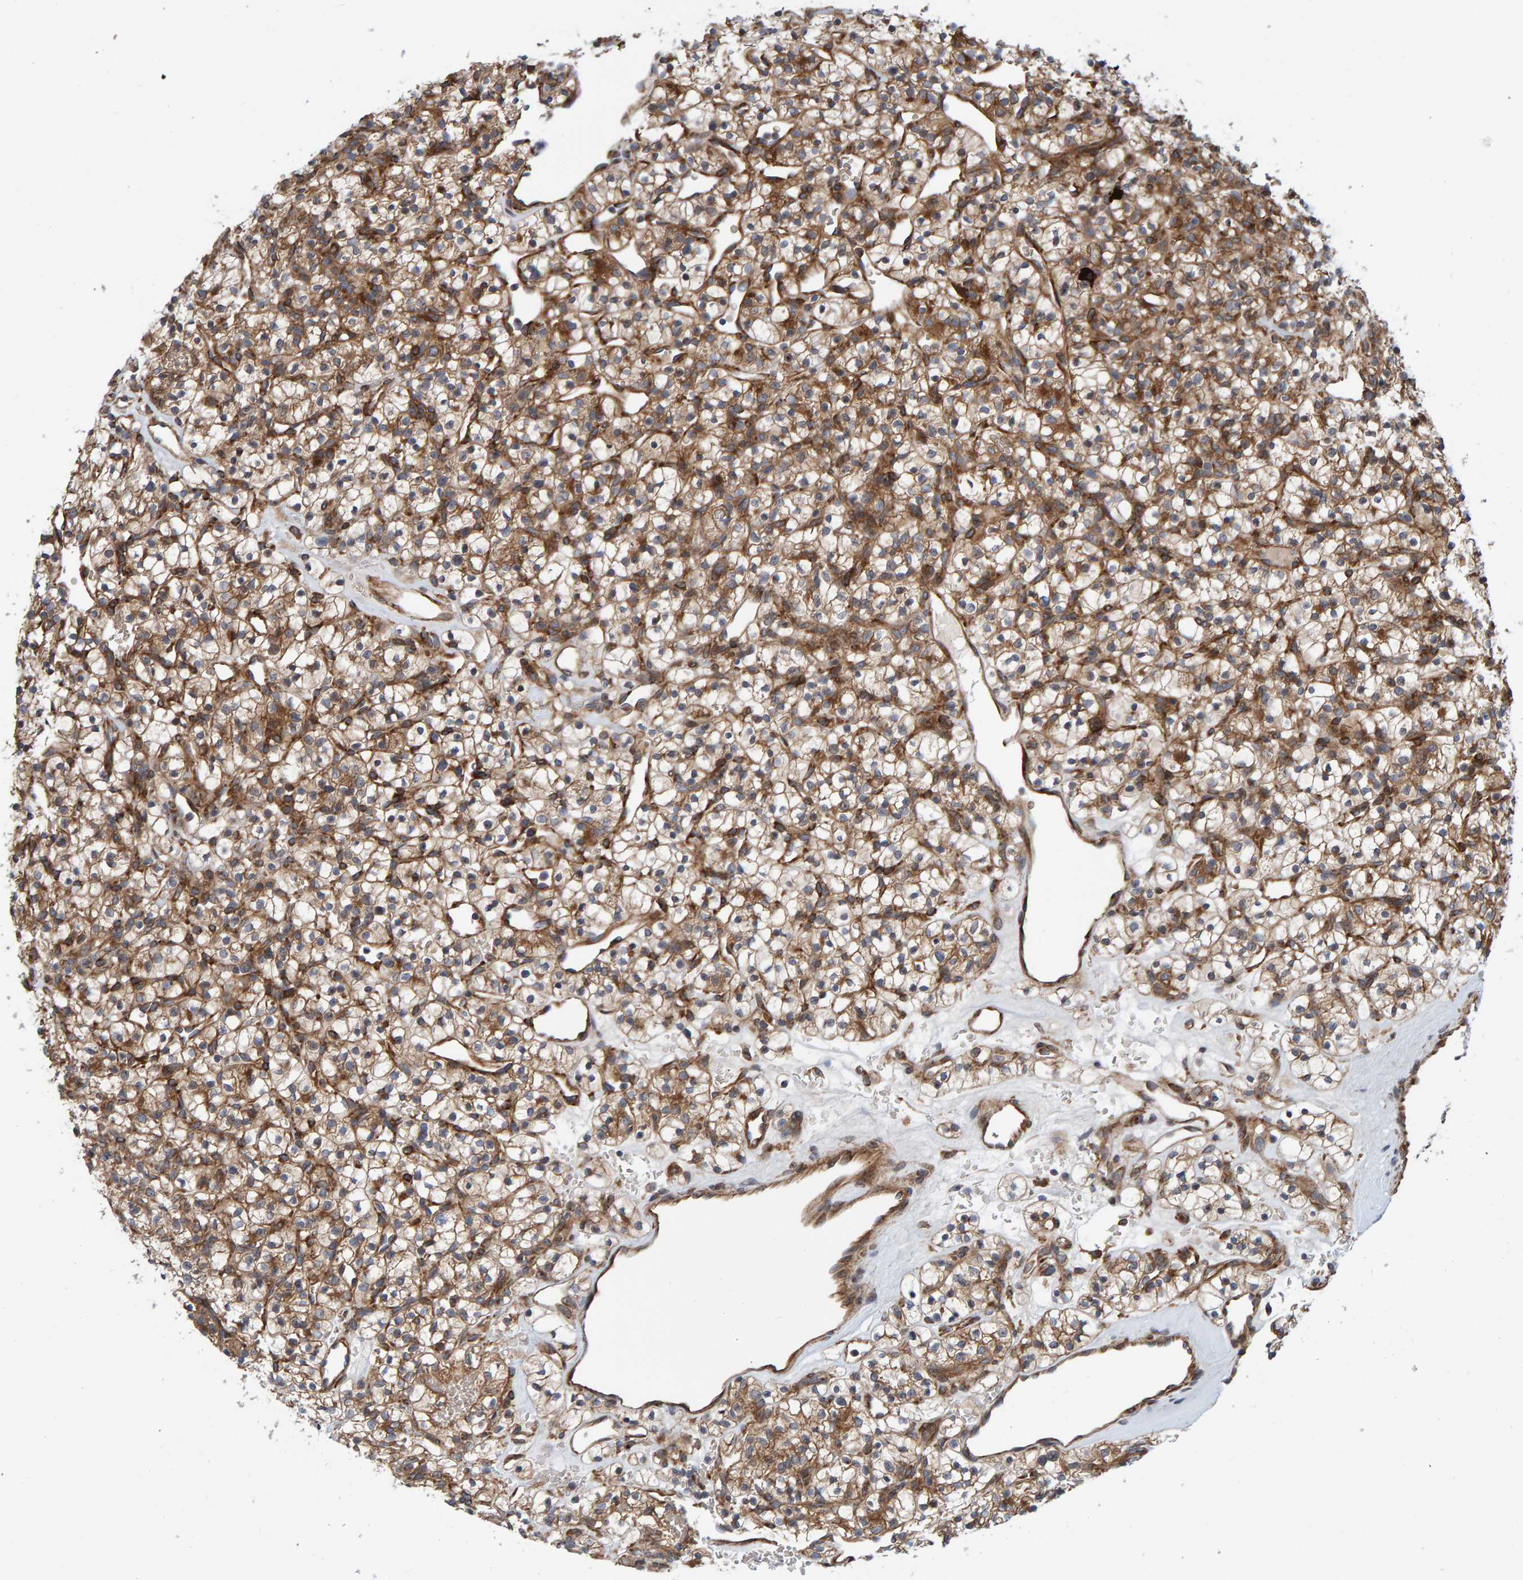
{"staining": {"intensity": "moderate", "quantity": ">75%", "location": "cytoplasmic/membranous"}, "tissue": "renal cancer", "cell_type": "Tumor cells", "image_type": "cancer", "snomed": [{"axis": "morphology", "description": "Adenocarcinoma, NOS"}, {"axis": "topography", "description": "Kidney"}], "caption": "About >75% of tumor cells in renal adenocarcinoma exhibit moderate cytoplasmic/membranous protein expression as visualized by brown immunohistochemical staining.", "gene": "KIAA0753", "patient": {"sex": "female", "age": 57}}